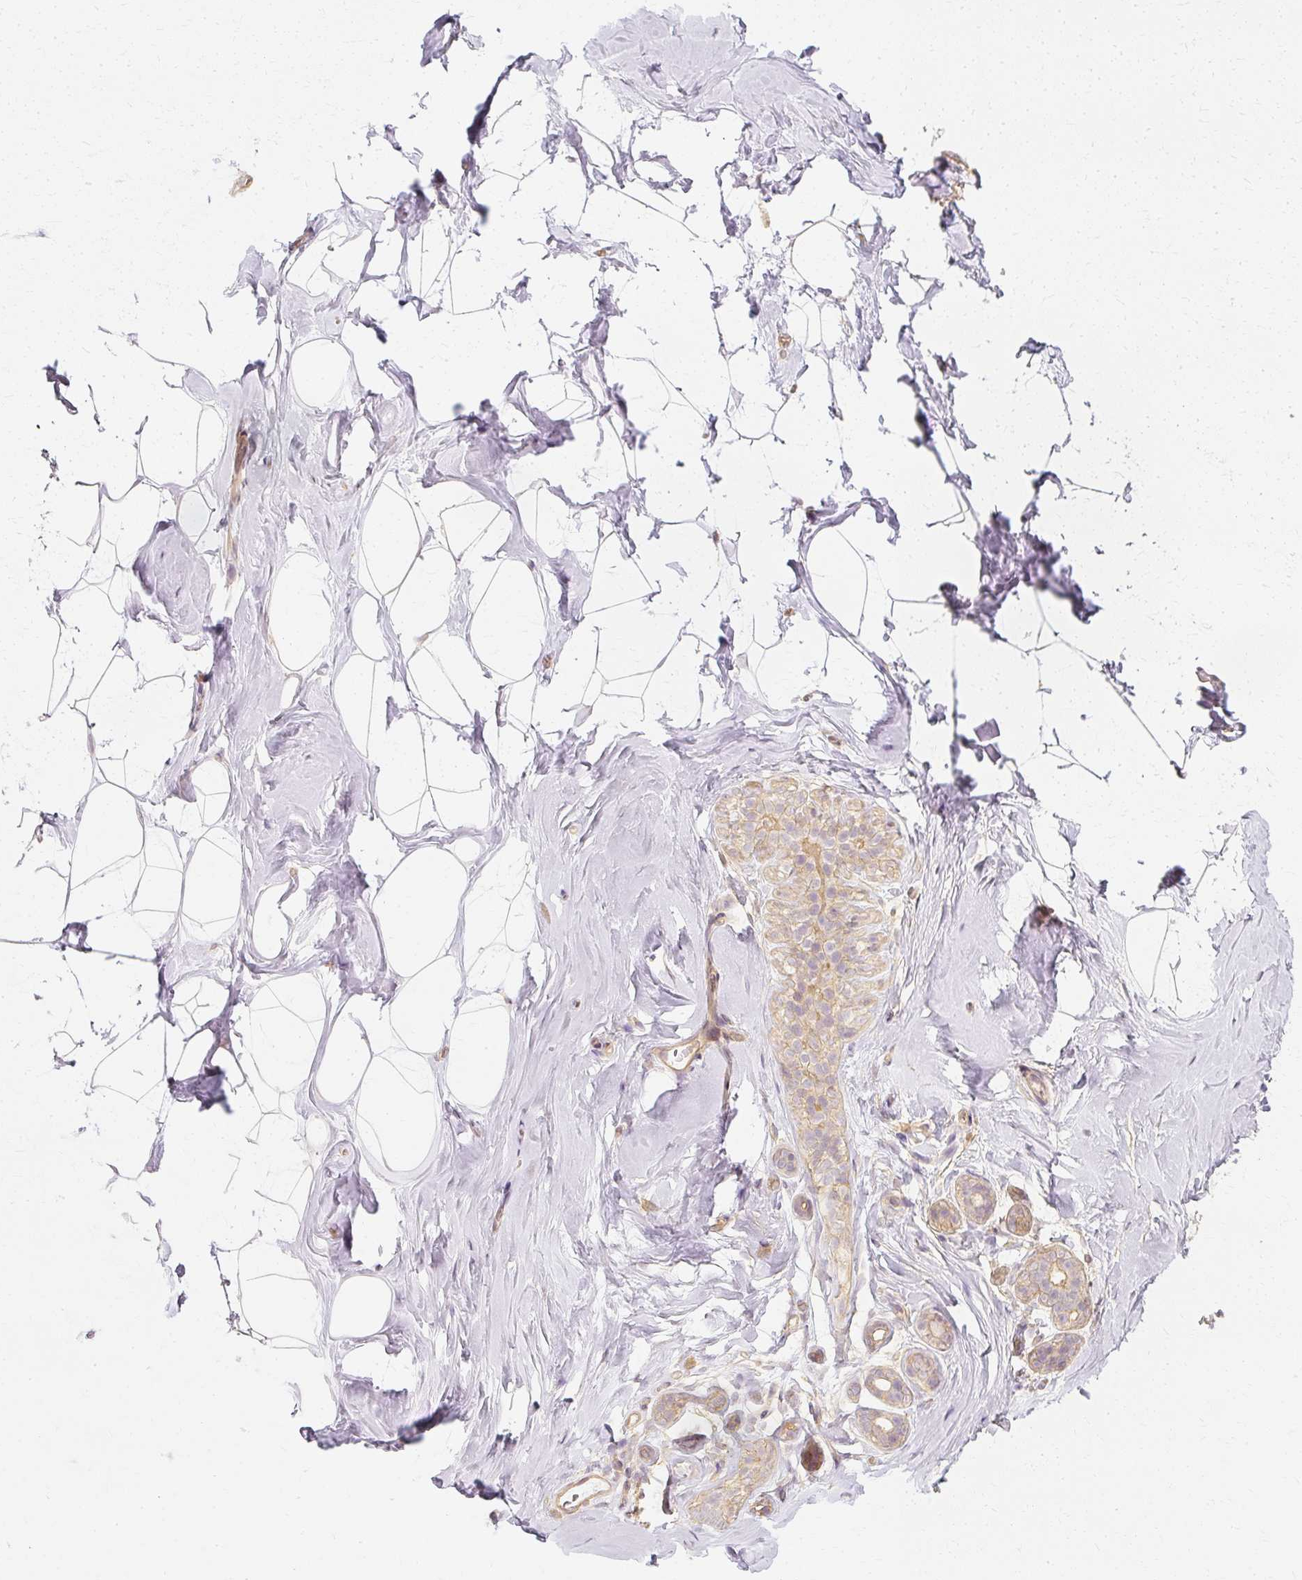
{"staining": {"intensity": "negative", "quantity": "none", "location": "none"}, "tissue": "breast", "cell_type": "Adipocytes", "image_type": "normal", "snomed": [{"axis": "morphology", "description": "Normal tissue, NOS"}, {"axis": "topography", "description": "Breast"}], "caption": "This is a photomicrograph of IHC staining of unremarkable breast, which shows no expression in adipocytes.", "gene": "GNAQ", "patient": {"sex": "female", "age": 32}}